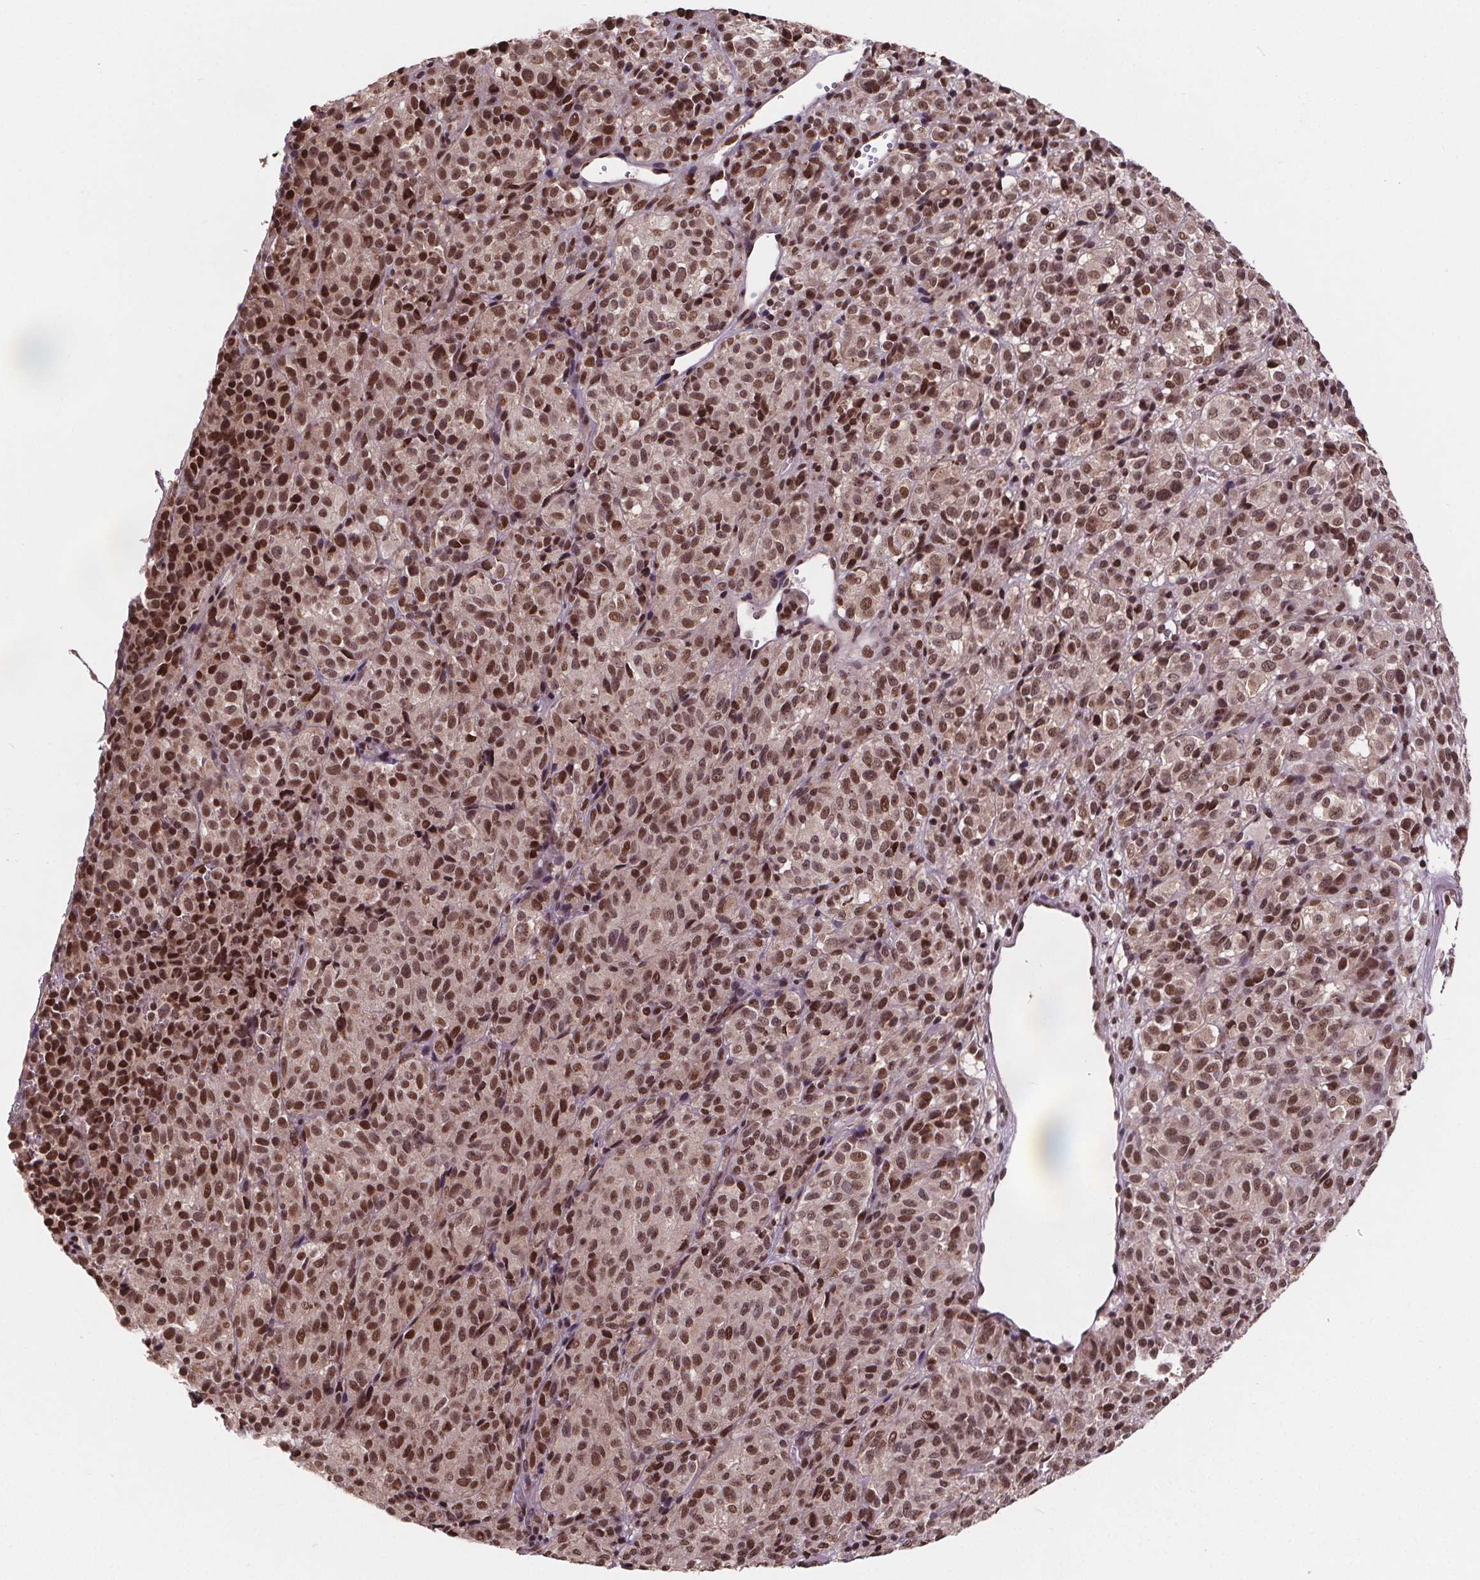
{"staining": {"intensity": "moderate", "quantity": ">75%", "location": "nuclear"}, "tissue": "melanoma", "cell_type": "Tumor cells", "image_type": "cancer", "snomed": [{"axis": "morphology", "description": "Malignant melanoma, Metastatic site"}, {"axis": "topography", "description": "Brain"}], "caption": "Immunohistochemistry staining of melanoma, which demonstrates medium levels of moderate nuclear staining in approximately >75% of tumor cells indicating moderate nuclear protein expression. The staining was performed using DAB (brown) for protein detection and nuclei were counterstained in hematoxylin (blue).", "gene": "JARID2", "patient": {"sex": "female", "age": 56}}